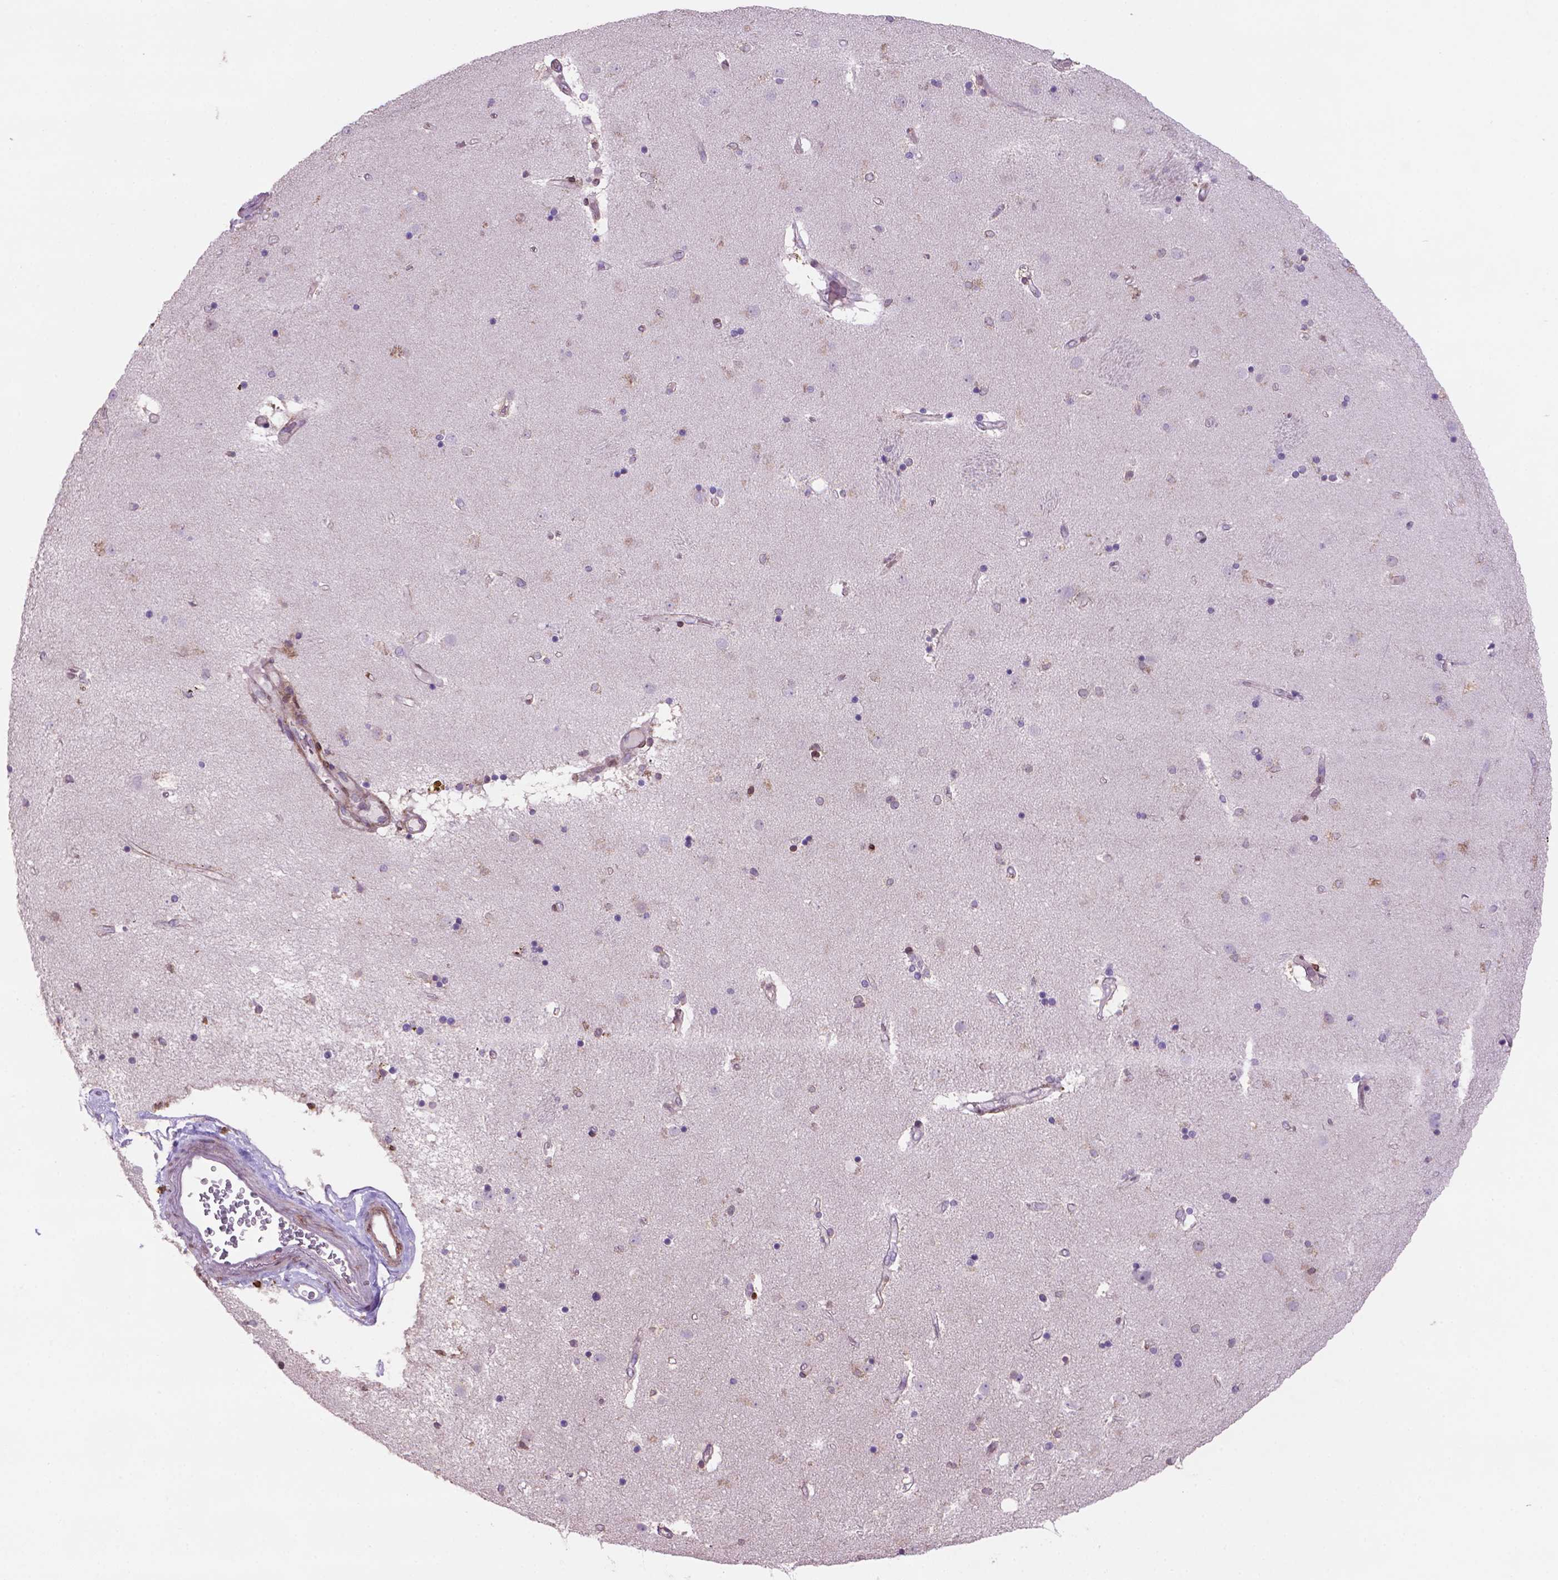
{"staining": {"intensity": "negative", "quantity": "none", "location": "none"}, "tissue": "caudate", "cell_type": "Glial cells", "image_type": "normal", "snomed": [{"axis": "morphology", "description": "Normal tissue, NOS"}, {"axis": "topography", "description": "Lateral ventricle wall"}], "caption": "The immunohistochemistry (IHC) photomicrograph has no significant staining in glial cells of caudate.", "gene": "BCL2", "patient": {"sex": "female", "age": 71}}